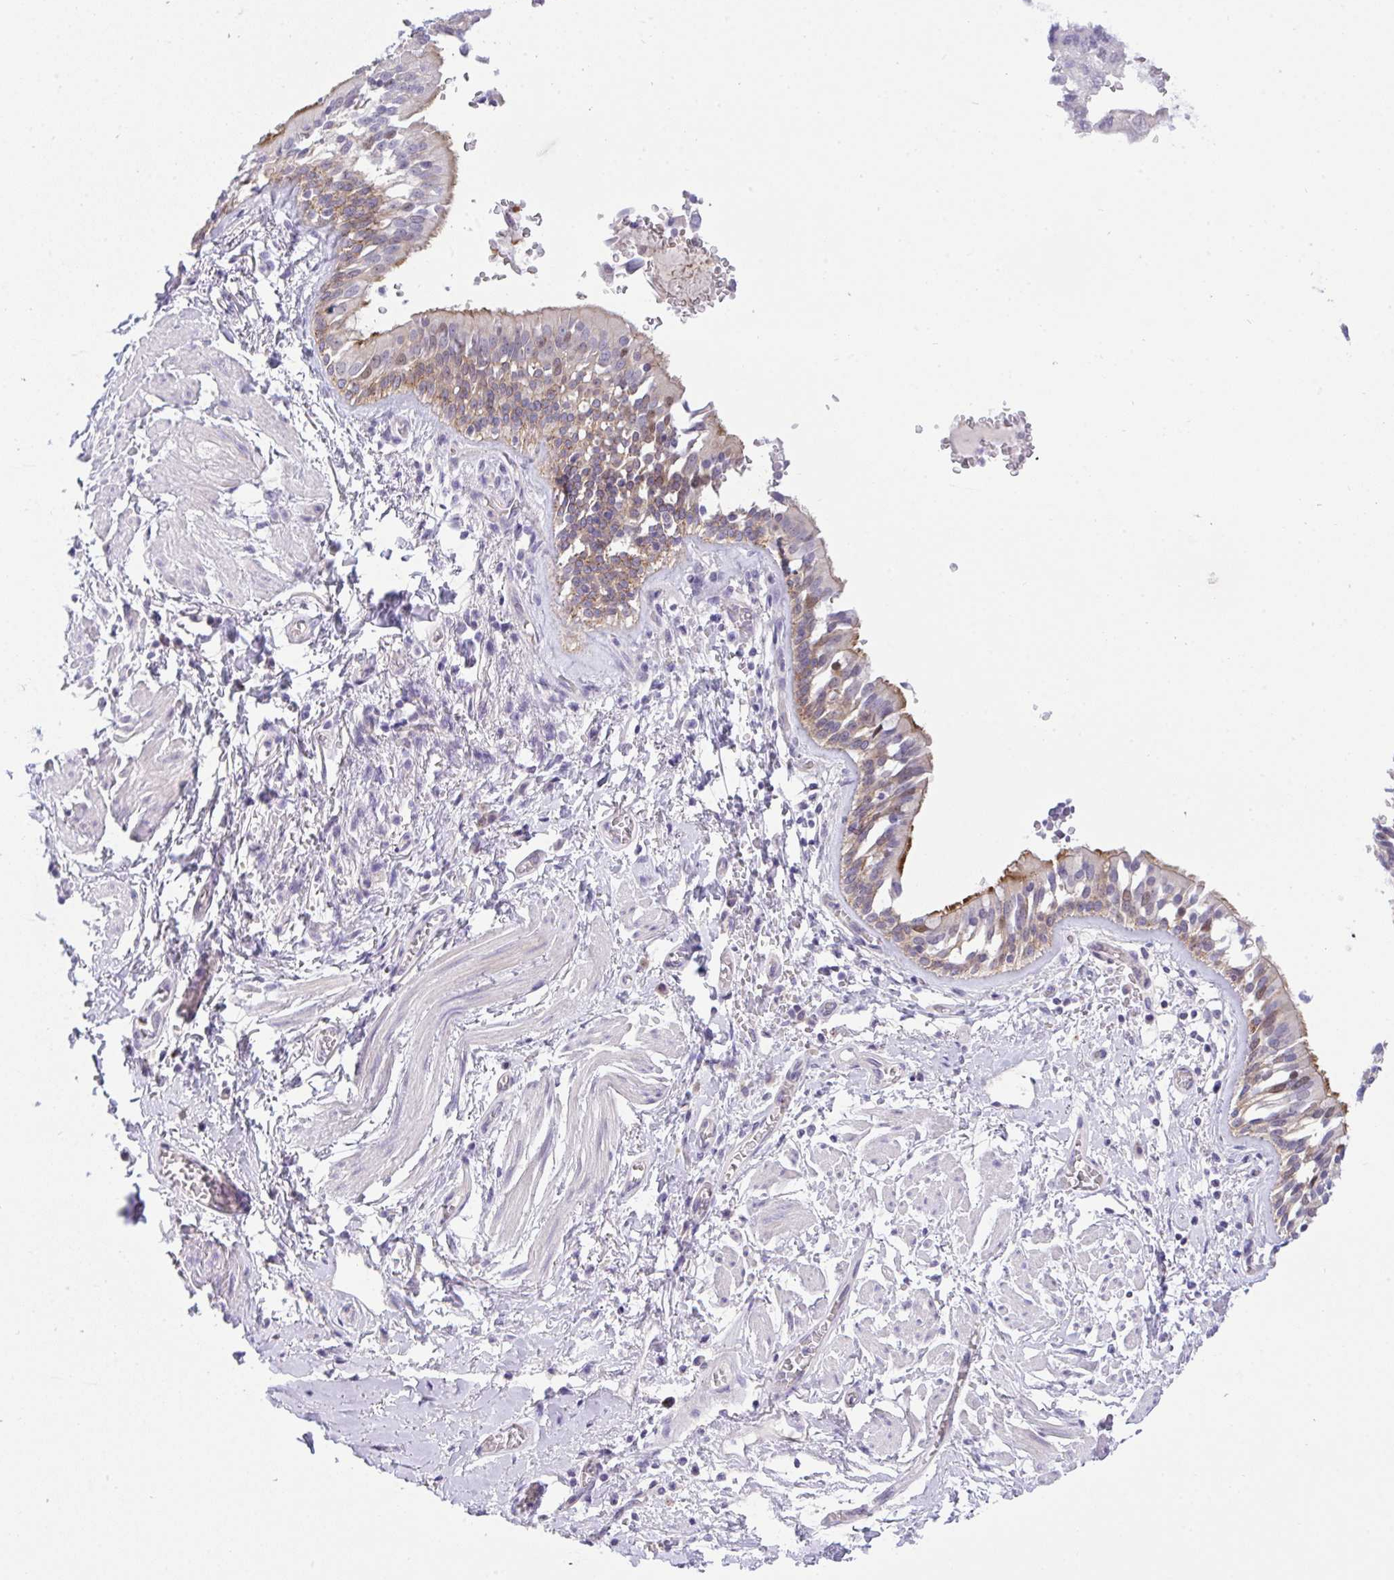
{"staining": {"intensity": "negative", "quantity": "none", "location": "none"}, "tissue": "adipose tissue", "cell_type": "Adipocytes", "image_type": "normal", "snomed": [{"axis": "morphology", "description": "Normal tissue, NOS"}, {"axis": "morphology", "description": "Degeneration, NOS"}, {"axis": "topography", "description": "Cartilage tissue"}, {"axis": "topography", "description": "Lung"}], "caption": "A high-resolution photomicrograph shows IHC staining of benign adipose tissue, which exhibits no significant expression in adipocytes.", "gene": "HOXD12", "patient": {"sex": "female", "age": 61}}